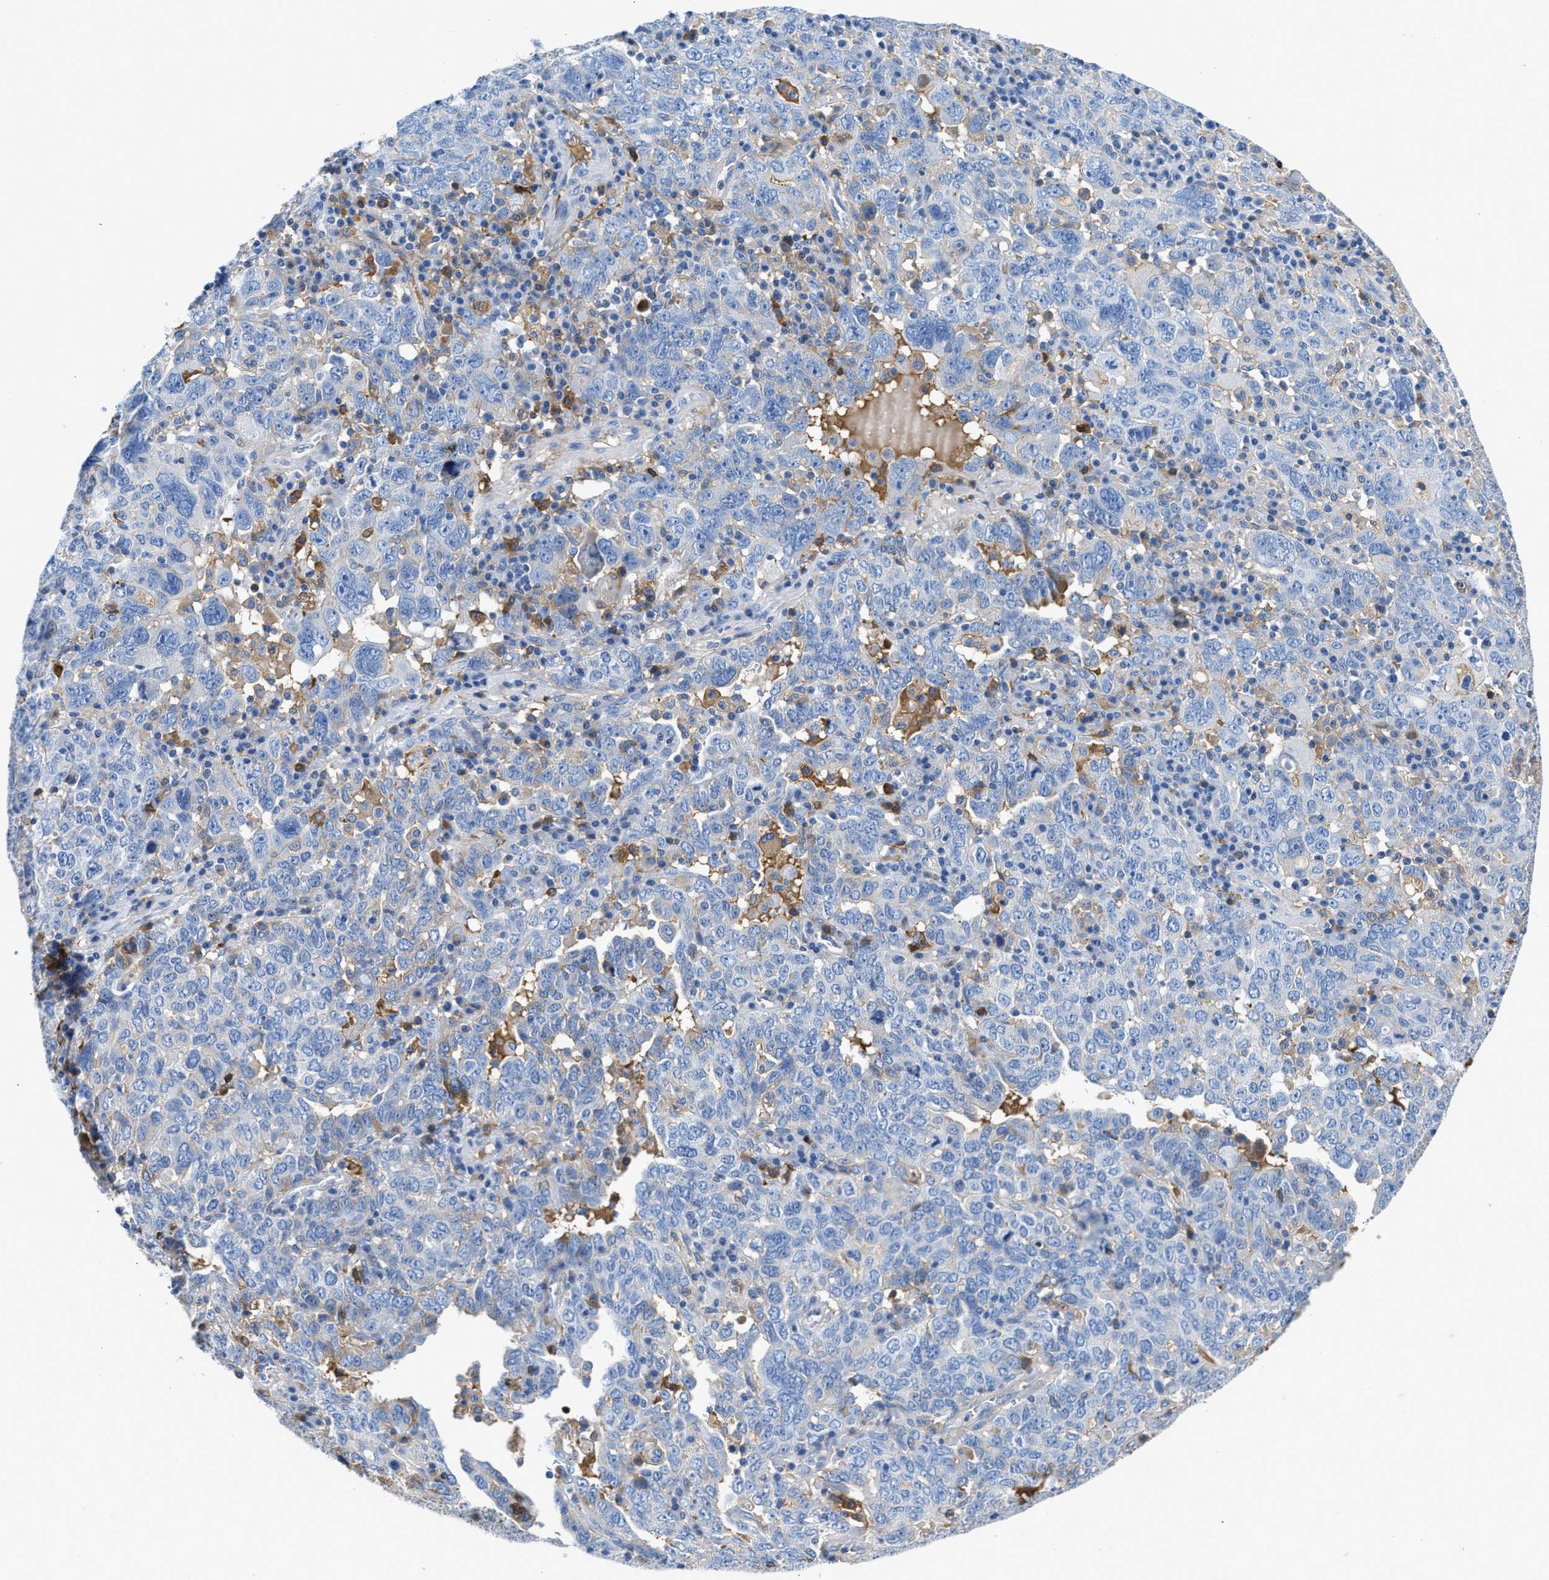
{"staining": {"intensity": "negative", "quantity": "none", "location": "none"}, "tissue": "ovarian cancer", "cell_type": "Tumor cells", "image_type": "cancer", "snomed": [{"axis": "morphology", "description": "Carcinoma, endometroid"}, {"axis": "topography", "description": "Ovary"}], "caption": "Protein analysis of ovarian cancer displays no significant expression in tumor cells. (DAB (3,3'-diaminobenzidine) IHC with hematoxylin counter stain).", "gene": "GC", "patient": {"sex": "female", "age": 62}}